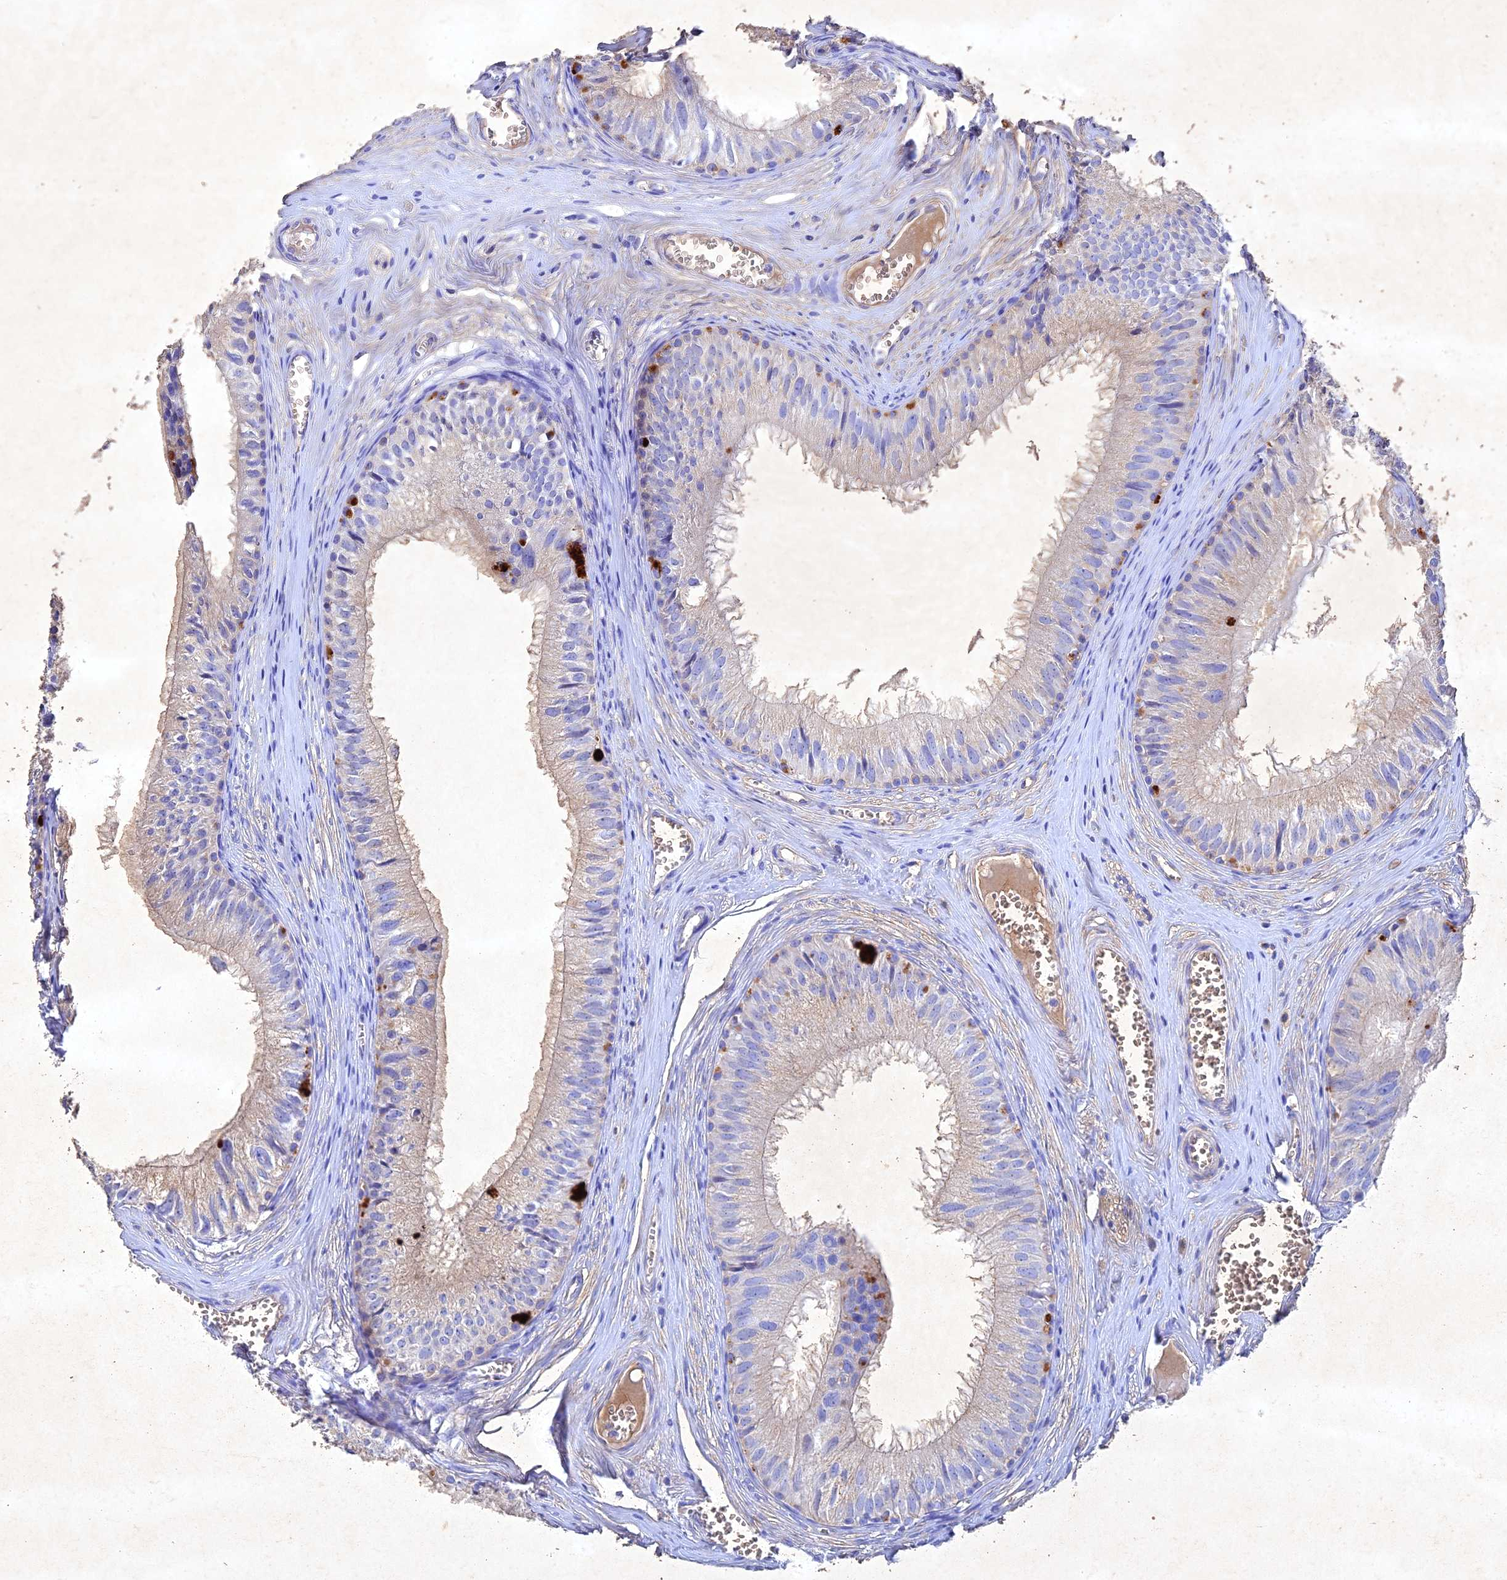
{"staining": {"intensity": "negative", "quantity": "none", "location": "none"}, "tissue": "epididymis", "cell_type": "Glandular cells", "image_type": "normal", "snomed": [{"axis": "morphology", "description": "Normal tissue, NOS"}, {"axis": "topography", "description": "Epididymis"}], "caption": "This histopathology image is of benign epididymis stained with immunohistochemistry (IHC) to label a protein in brown with the nuclei are counter-stained blue. There is no staining in glandular cells. (IHC, brightfield microscopy, high magnification).", "gene": "NDUFV1", "patient": {"sex": "male", "age": 36}}